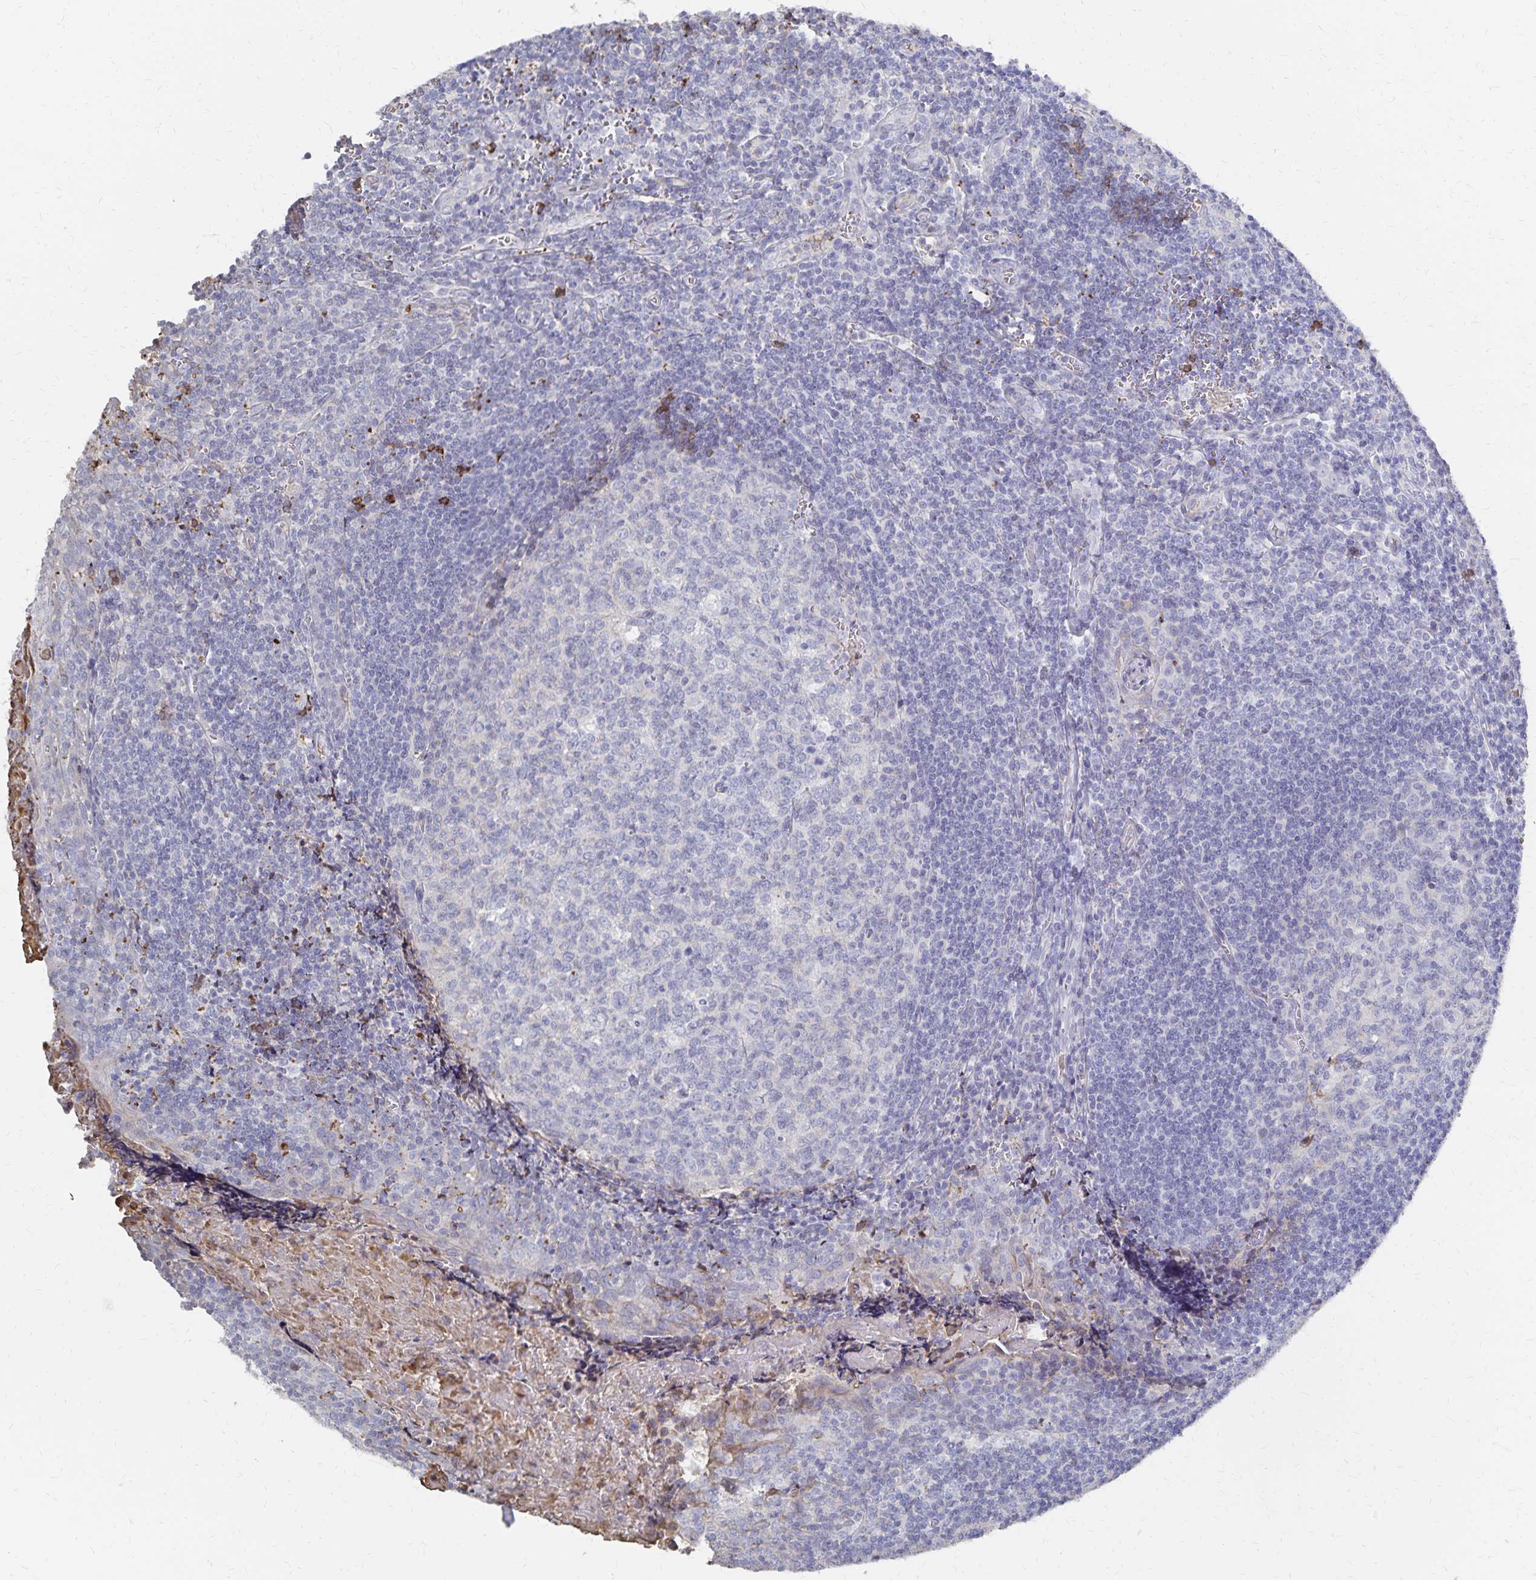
{"staining": {"intensity": "negative", "quantity": "none", "location": "none"}, "tissue": "tonsil", "cell_type": "Germinal center cells", "image_type": "normal", "snomed": [{"axis": "morphology", "description": "Normal tissue, NOS"}, {"axis": "morphology", "description": "Inflammation, NOS"}, {"axis": "topography", "description": "Tonsil"}], "caption": "An immunohistochemistry (IHC) photomicrograph of unremarkable tonsil is shown. There is no staining in germinal center cells of tonsil. (DAB immunohistochemistry visualized using brightfield microscopy, high magnification).", "gene": "KISS1", "patient": {"sex": "female", "age": 31}}